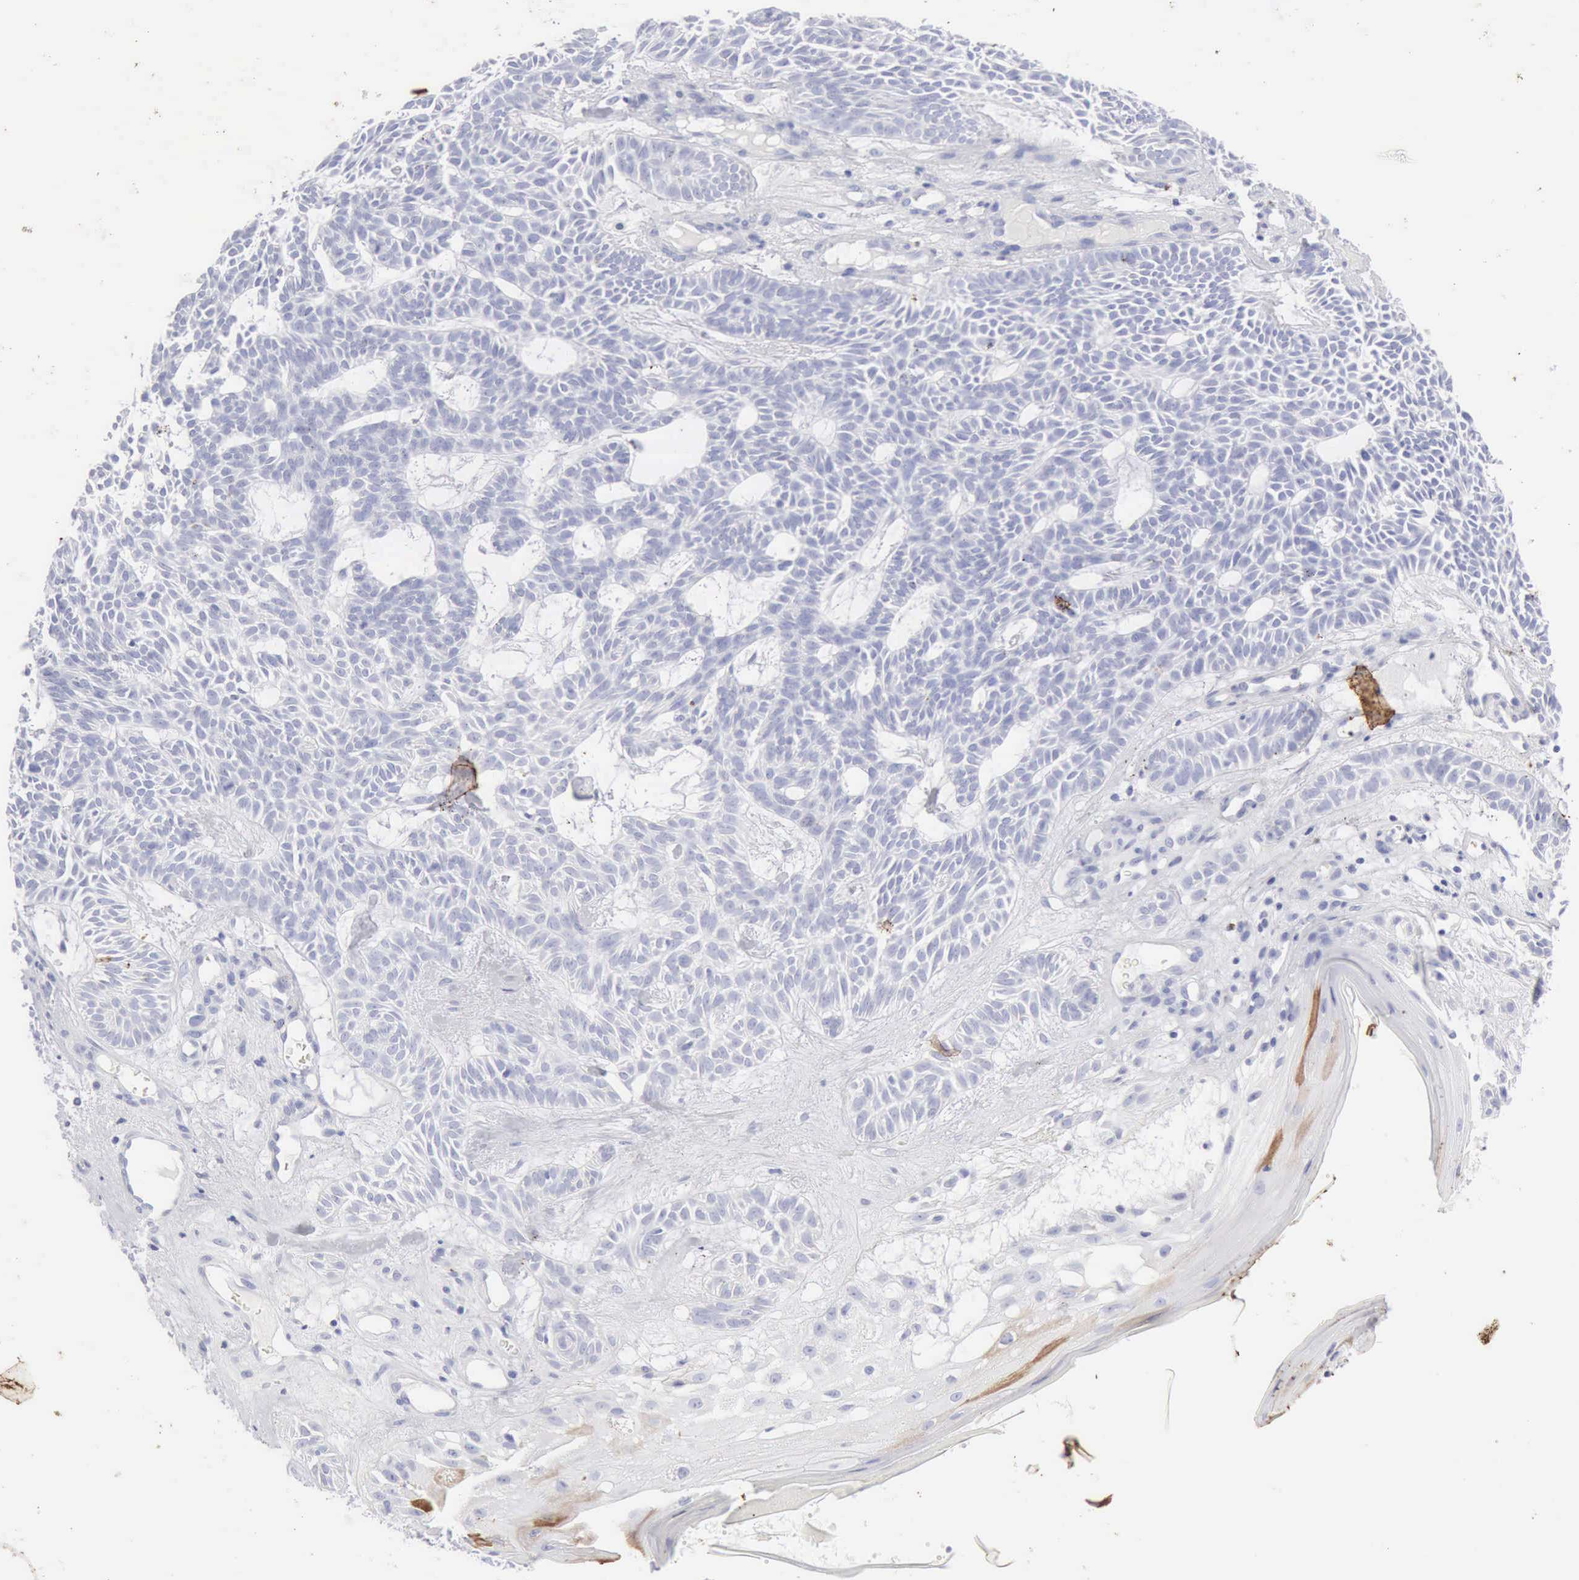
{"staining": {"intensity": "negative", "quantity": "none", "location": "none"}, "tissue": "skin cancer", "cell_type": "Tumor cells", "image_type": "cancer", "snomed": [{"axis": "morphology", "description": "Basal cell carcinoma"}, {"axis": "topography", "description": "Skin"}], "caption": "This is a photomicrograph of immunohistochemistry (IHC) staining of skin cancer (basal cell carcinoma), which shows no positivity in tumor cells. (Immunohistochemistry, brightfield microscopy, high magnification).", "gene": "KRT10", "patient": {"sex": "male", "age": 75}}